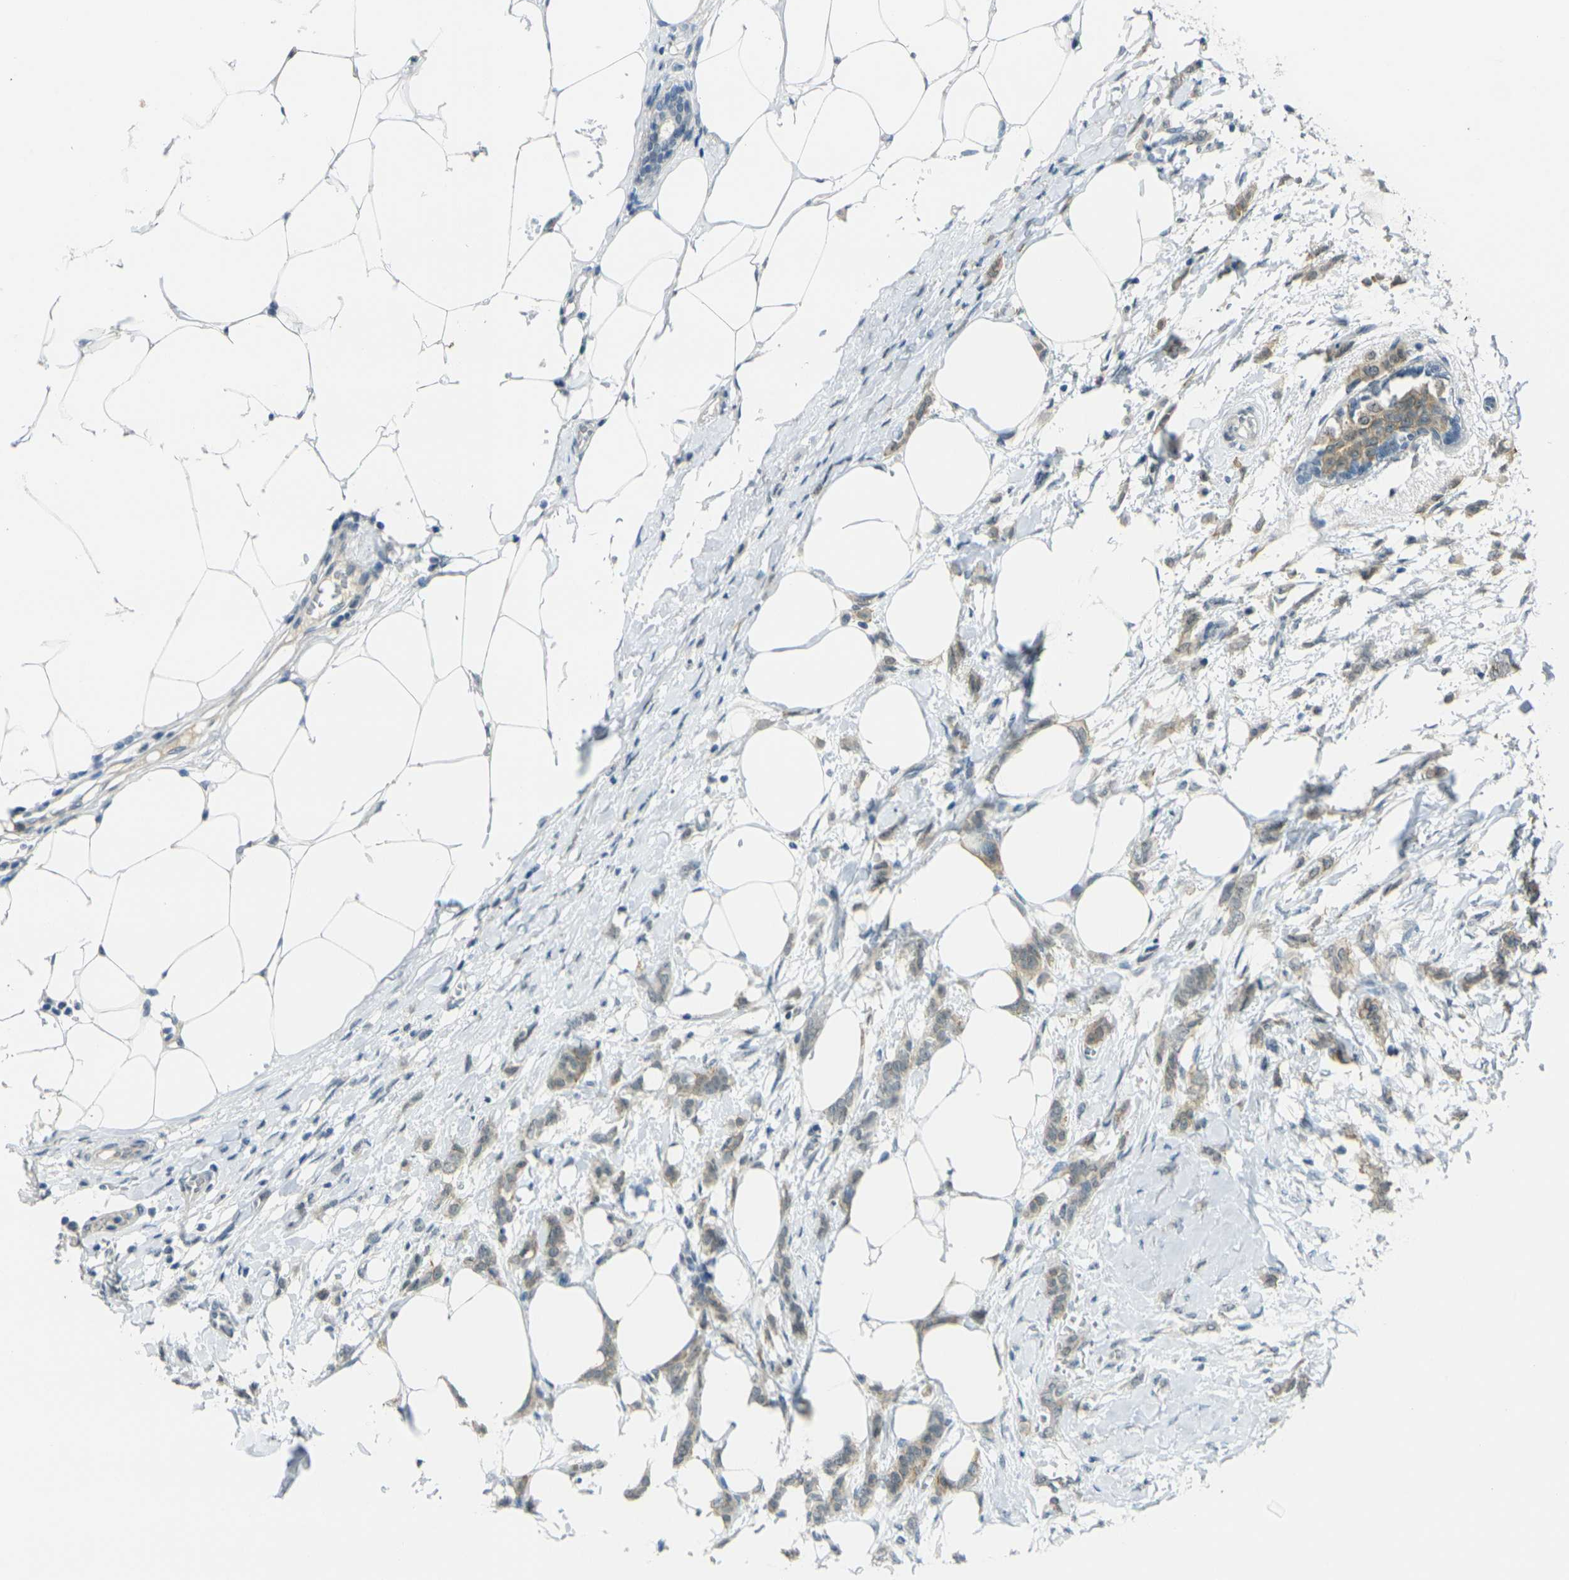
{"staining": {"intensity": "weak", "quantity": ">75%", "location": "cytoplasmic/membranous"}, "tissue": "breast cancer", "cell_type": "Tumor cells", "image_type": "cancer", "snomed": [{"axis": "morphology", "description": "Lobular carcinoma, in situ"}, {"axis": "morphology", "description": "Lobular carcinoma"}, {"axis": "topography", "description": "Breast"}], "caption": "Human breast cancer stained with a protein marker shows weak staining in tumor cells.", "gene": "SPTBN2", "patient": {"sex": "female", "age": 41}}